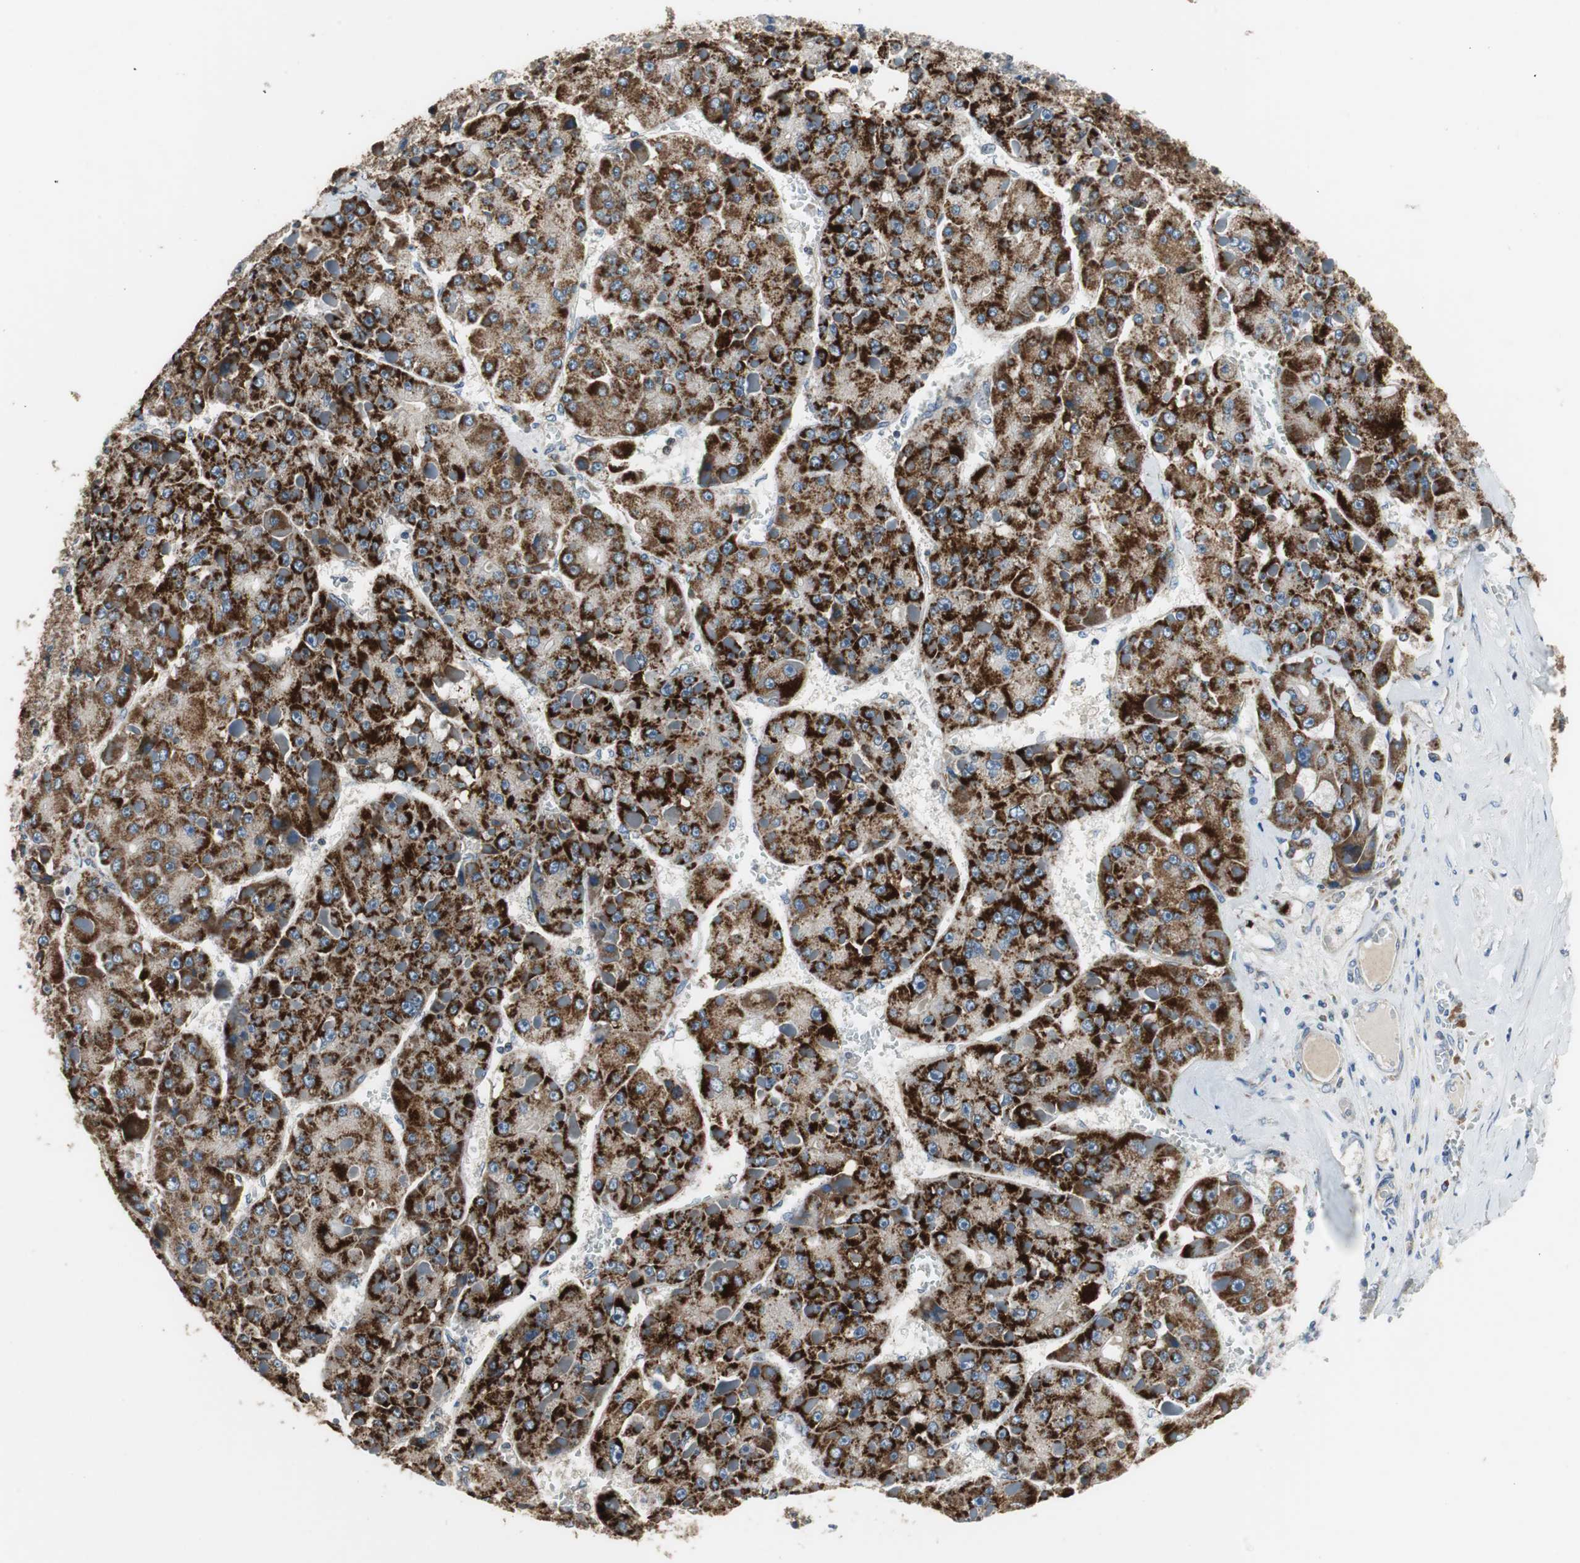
{"staining": {"intensity": "strong", "quantity": ">75%", "location": "cytoplasmic/membranous"}, "tissue": "liver cancer", "cell_type": "Tumor cells", "image_type": "cancer", "snomed": [{"axis": "morphology", "description": "Carcinoma, Hepatocellular, NOS"}, {"axis": "topography", "description": "Liver"}], "caption": "Brown immunohistochemical staining in liver cancer (hepatocellular carcinoma) shows strong cytoplasmic/membranous positivity in approximately >75% of tumor cells. (Stains: DAB in brown, nuclei in blue, Microscopy: brightfield microscopy at high magnification).", "gene": "PI4KB", "patient": {"sex": "female", "age": 73}}